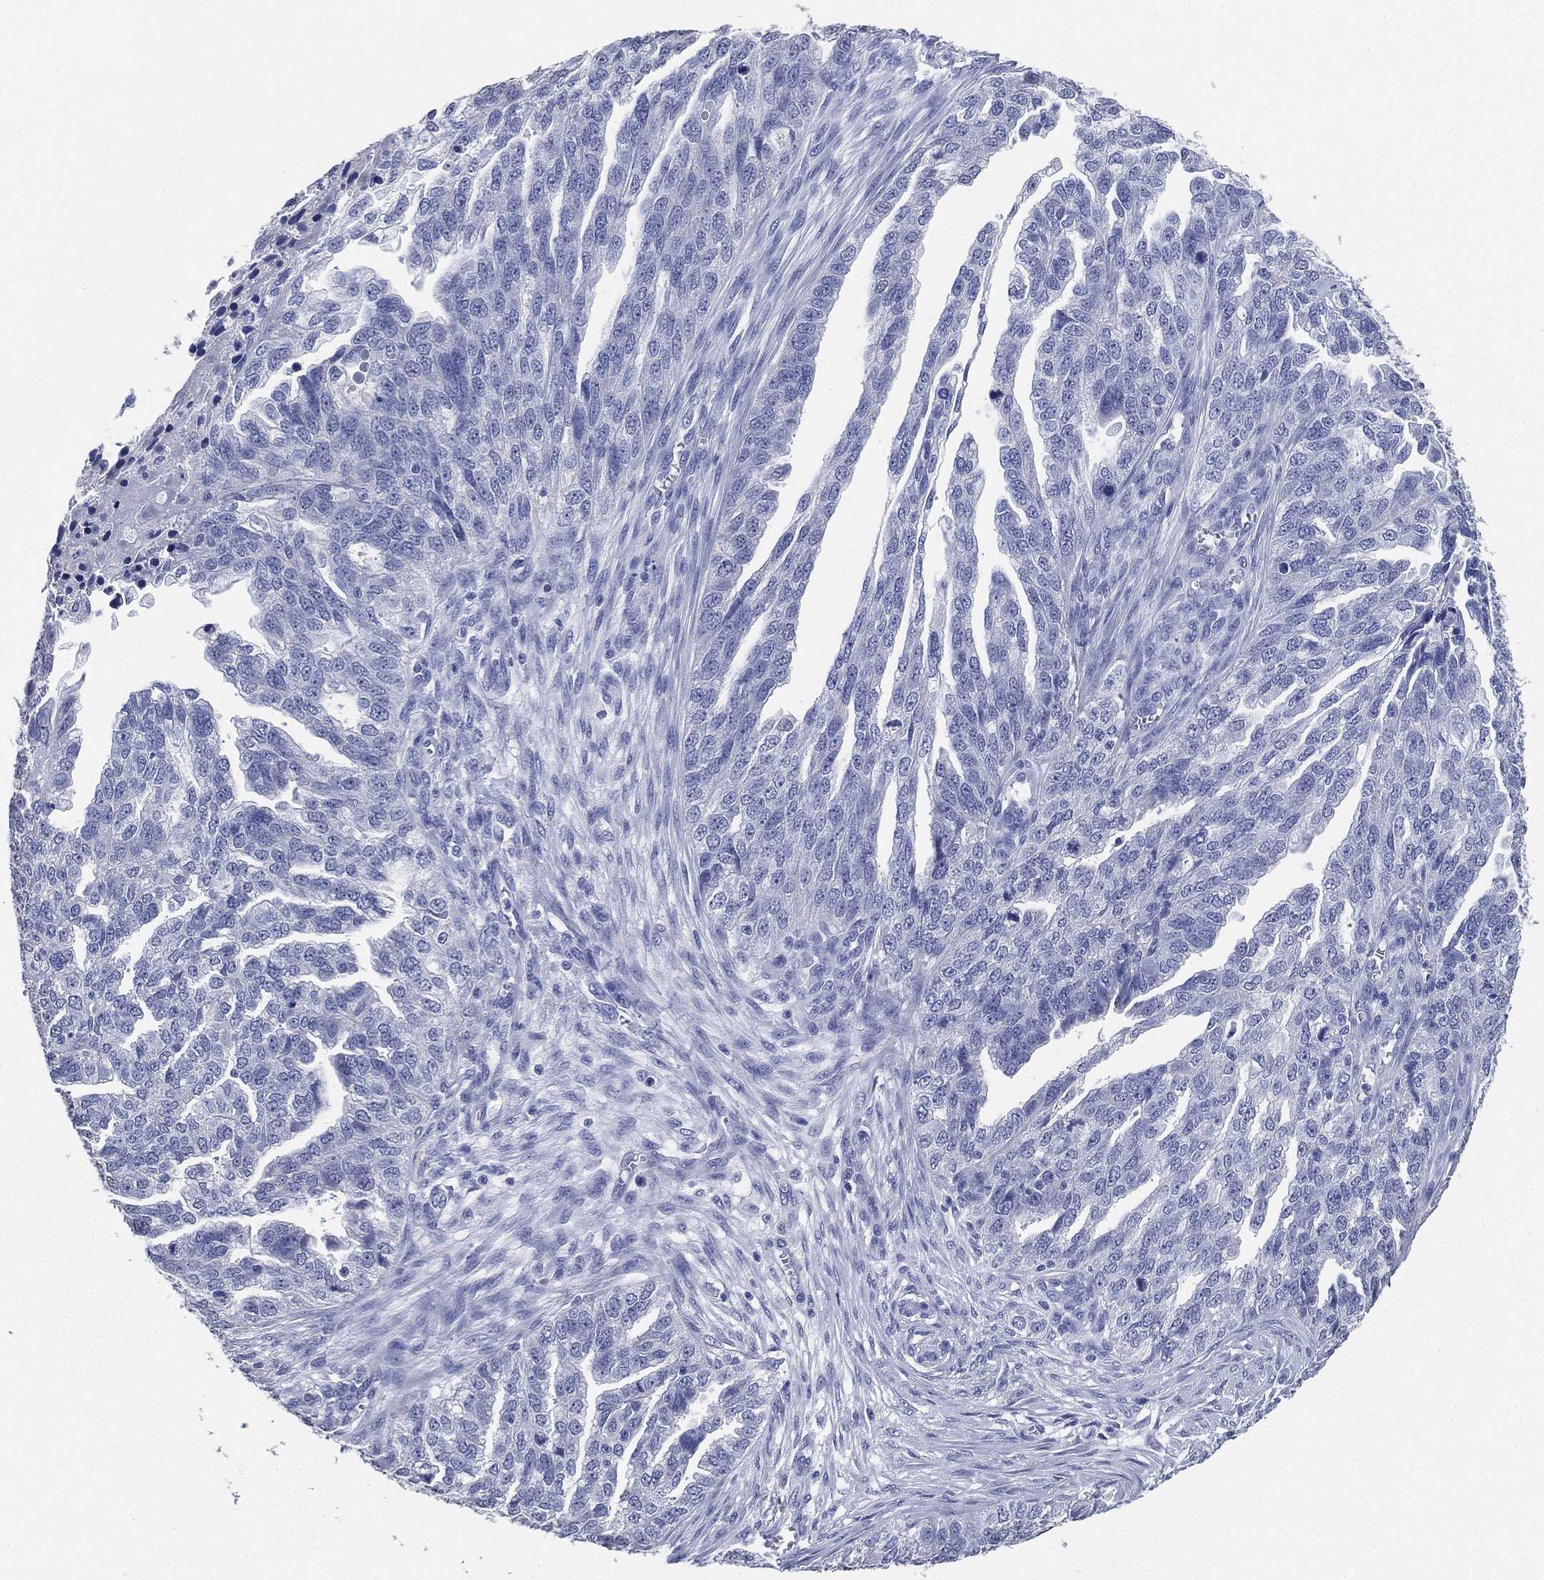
{"staining": {"intensity": "negative", "quantity": "none", "location": "none"}, "tissue": "ovarian cancer", "cell_type": "Tumor cells", "image_type": "cancer", "snomed": [{"axis": "morphology", "description": "Cystadenocarcinoma, serous, NOS"}, {"axis": "topography", "description": "Ovary"}], "caption": "Tumor cells are negative for brown protein staining in serous cystadenocarcinoma (ovarian). Nuclei are stained in blue.", "gene": "IYD", "patient": {"sex": "female", "age": 51}}